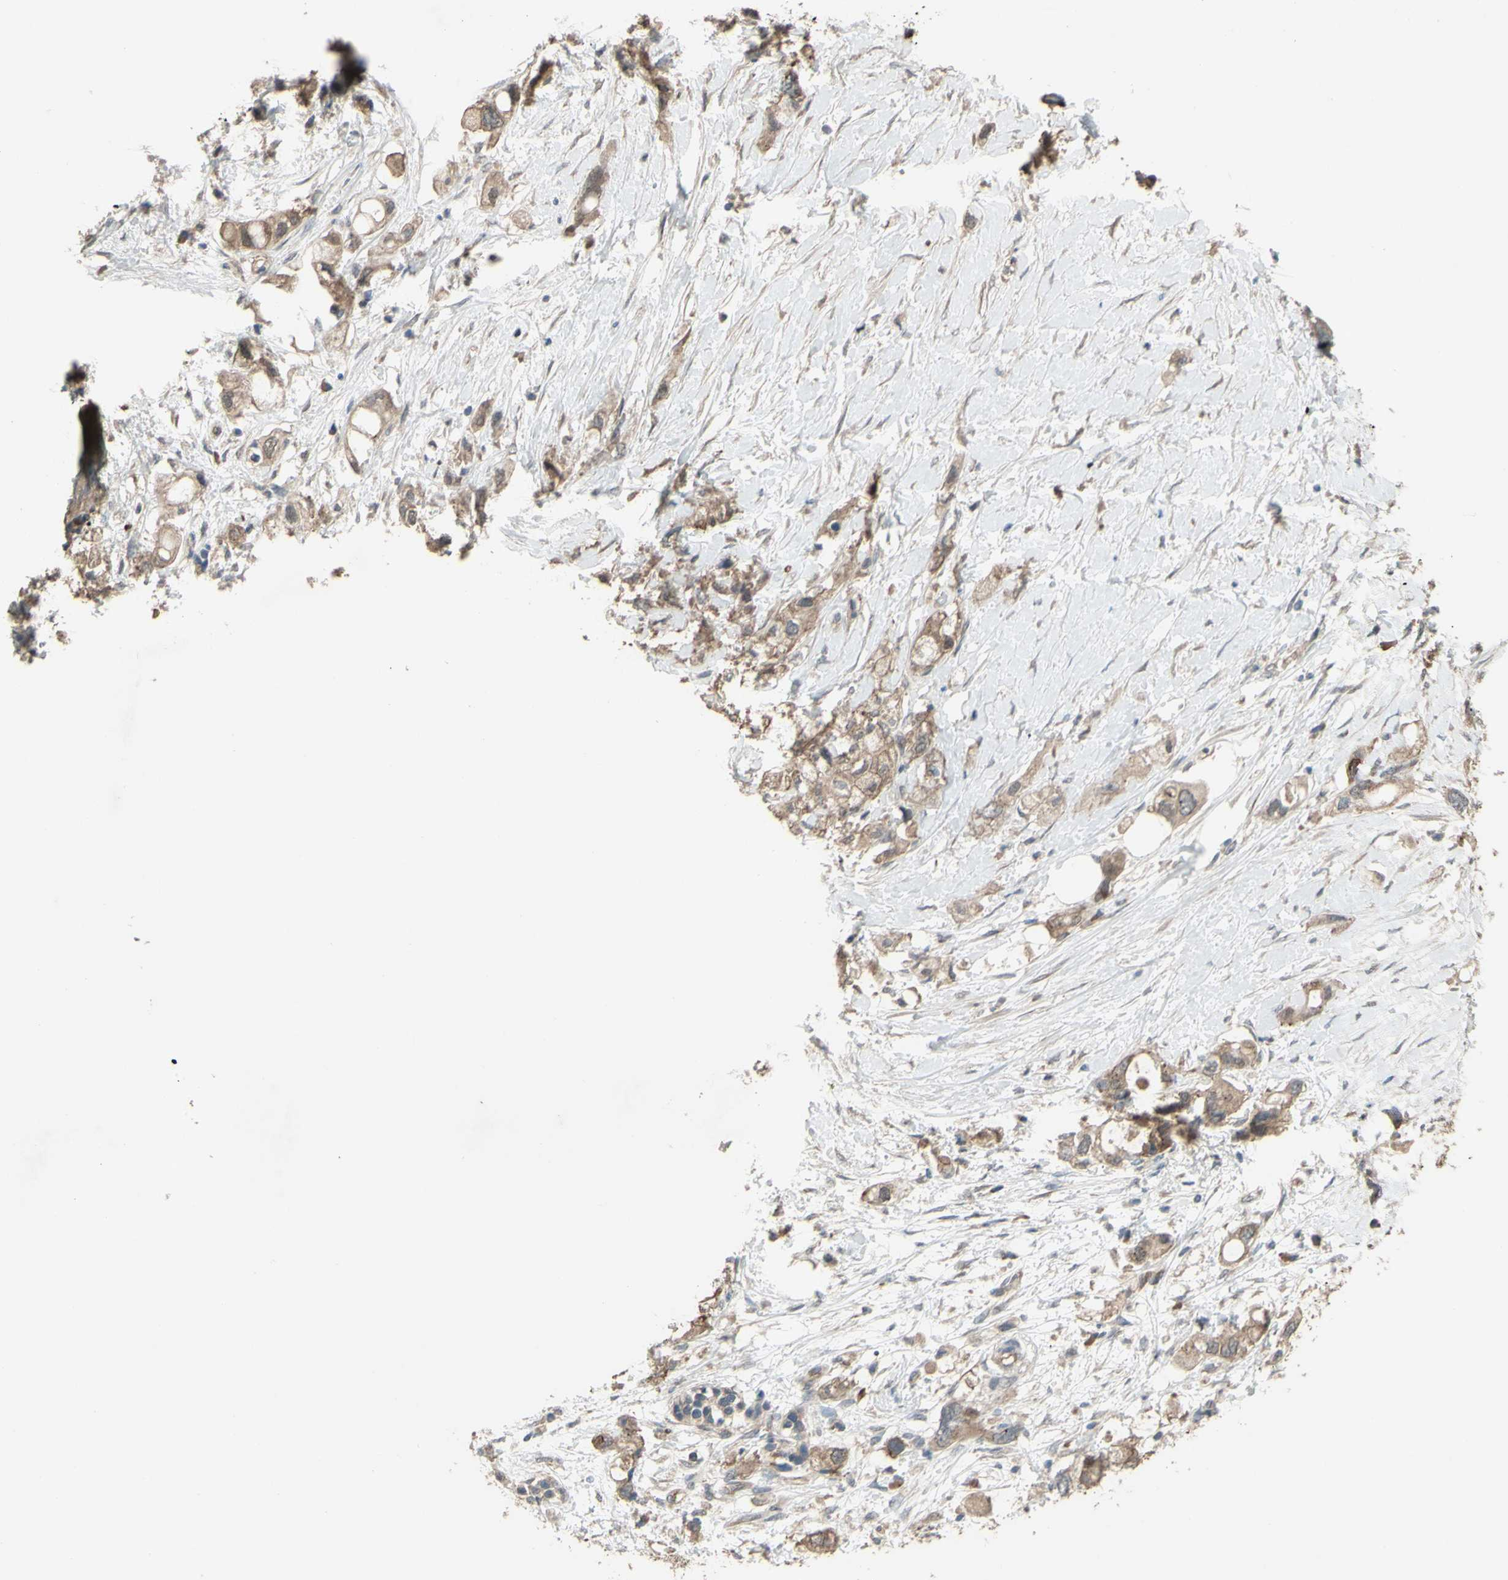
{"staining": {"intensity": "moderate", "quantity": ">75%", "location": "cytoplasmic/membranous"}, "tissue": "pancreatic cancer", "cell_type": "Tumor cells", "image_type": "cancer", "snomed": [{"axis": "morphology", "description": "Adenocarcinoma, NOS"}, {"axis": "topography", "description": "Pancreas"}], "caption": "A brown stain highlights moderate cytoplasmic/membranous expression of a protein in adenocarcinoma (pancreatic) tumor cells.", "gene": "SHROOM4", "patient": {"sex": "female", "age": 56}}